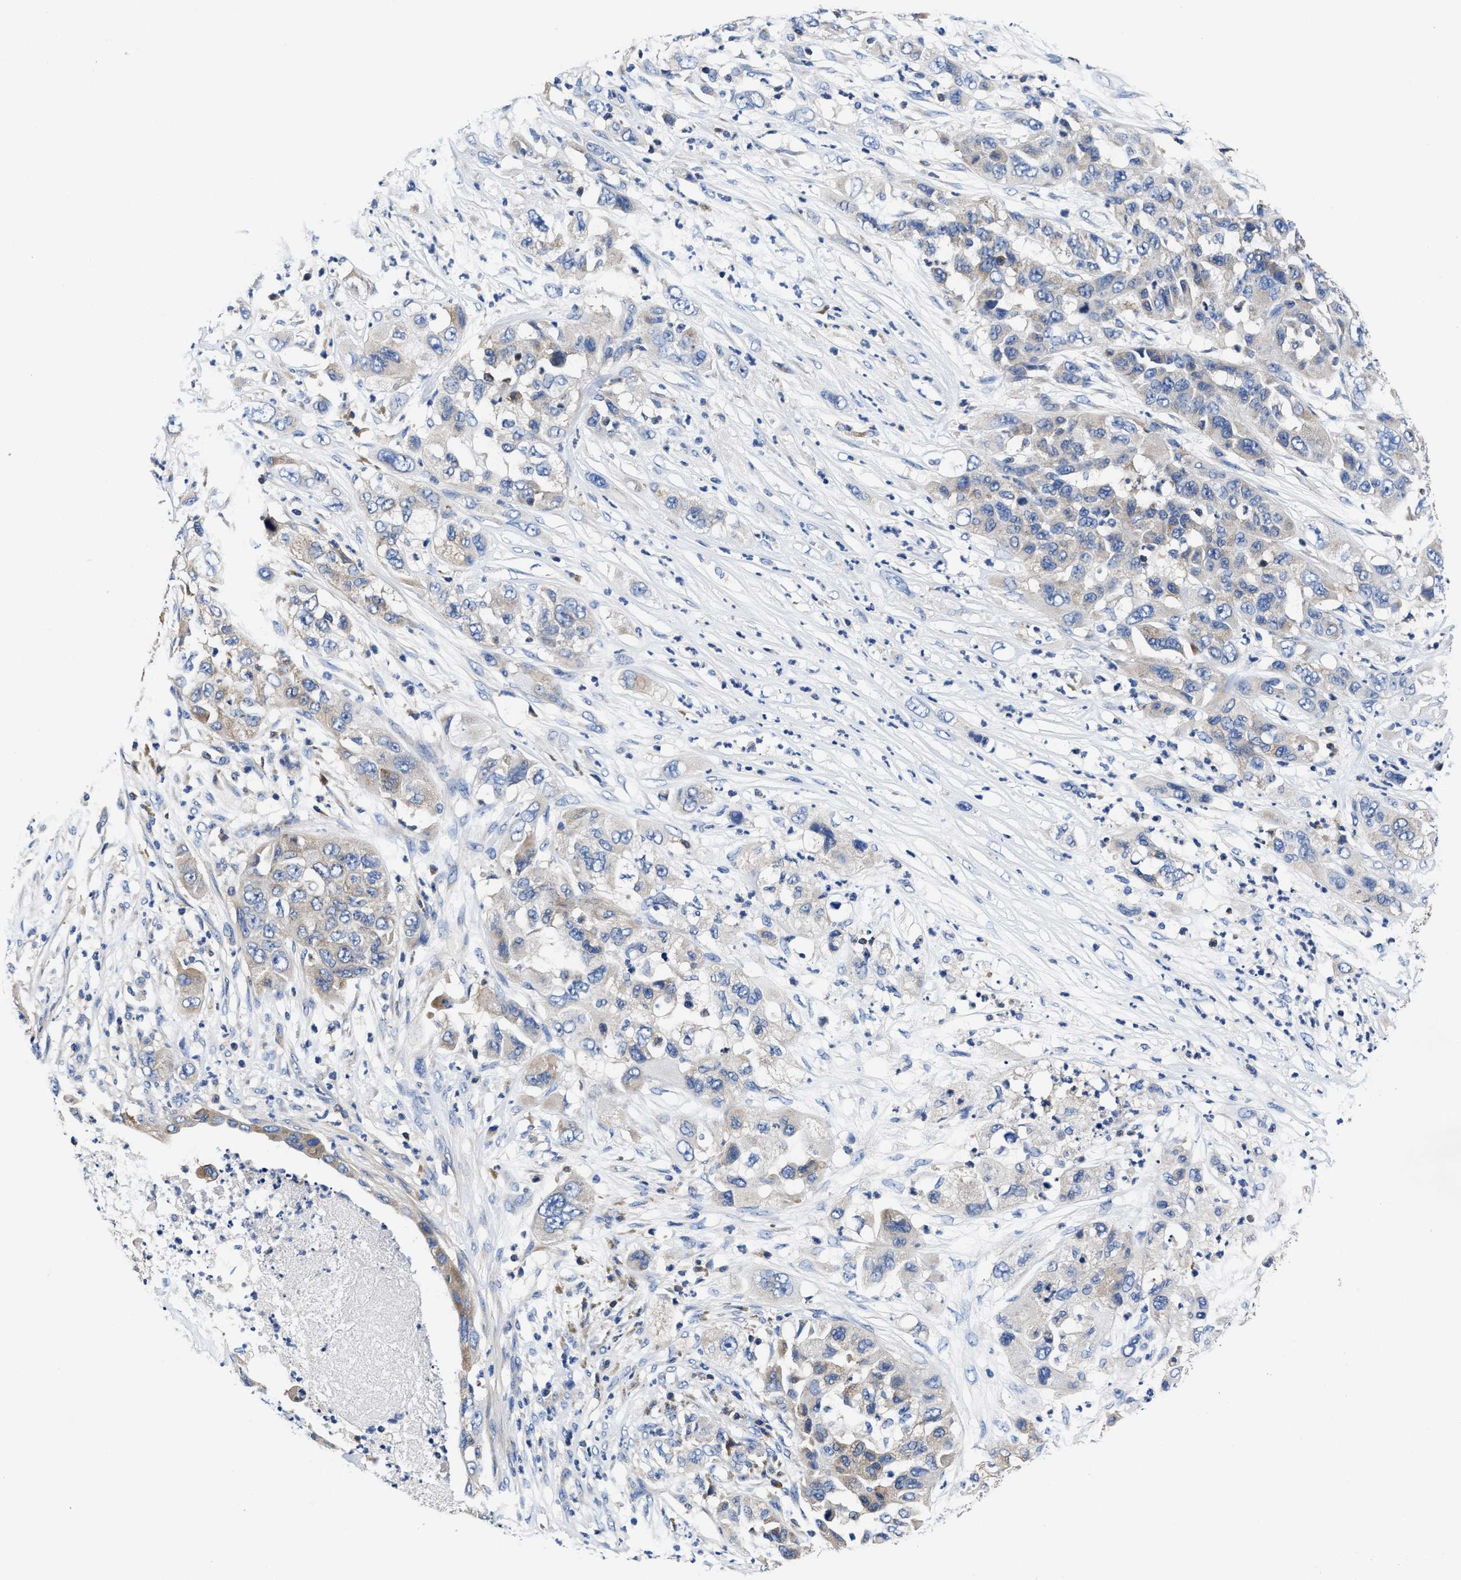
{"staining": {"intensity": "weak", "quantity": "25%-75%", "location": "cytoplasmic/membranous"}, "tissue": "pancreatic cancer", "cell_type": "Tumor cells", "image_type": "cancer", "snomed": [{"axis": "morphology", "description": "Adenocarcinoma, NOS"}, {"axis": "topography", "description": "Pancreas"}], "caption": "Human pancreatic cancer (adenocarcinoma) stained with a brown dye demonstrates weak cytoplasmic/membranous positive staining in about 25%-75% of tumor cells.", "gene": "PHLPP1", "patient": {"sex": "female", "age": 78}}